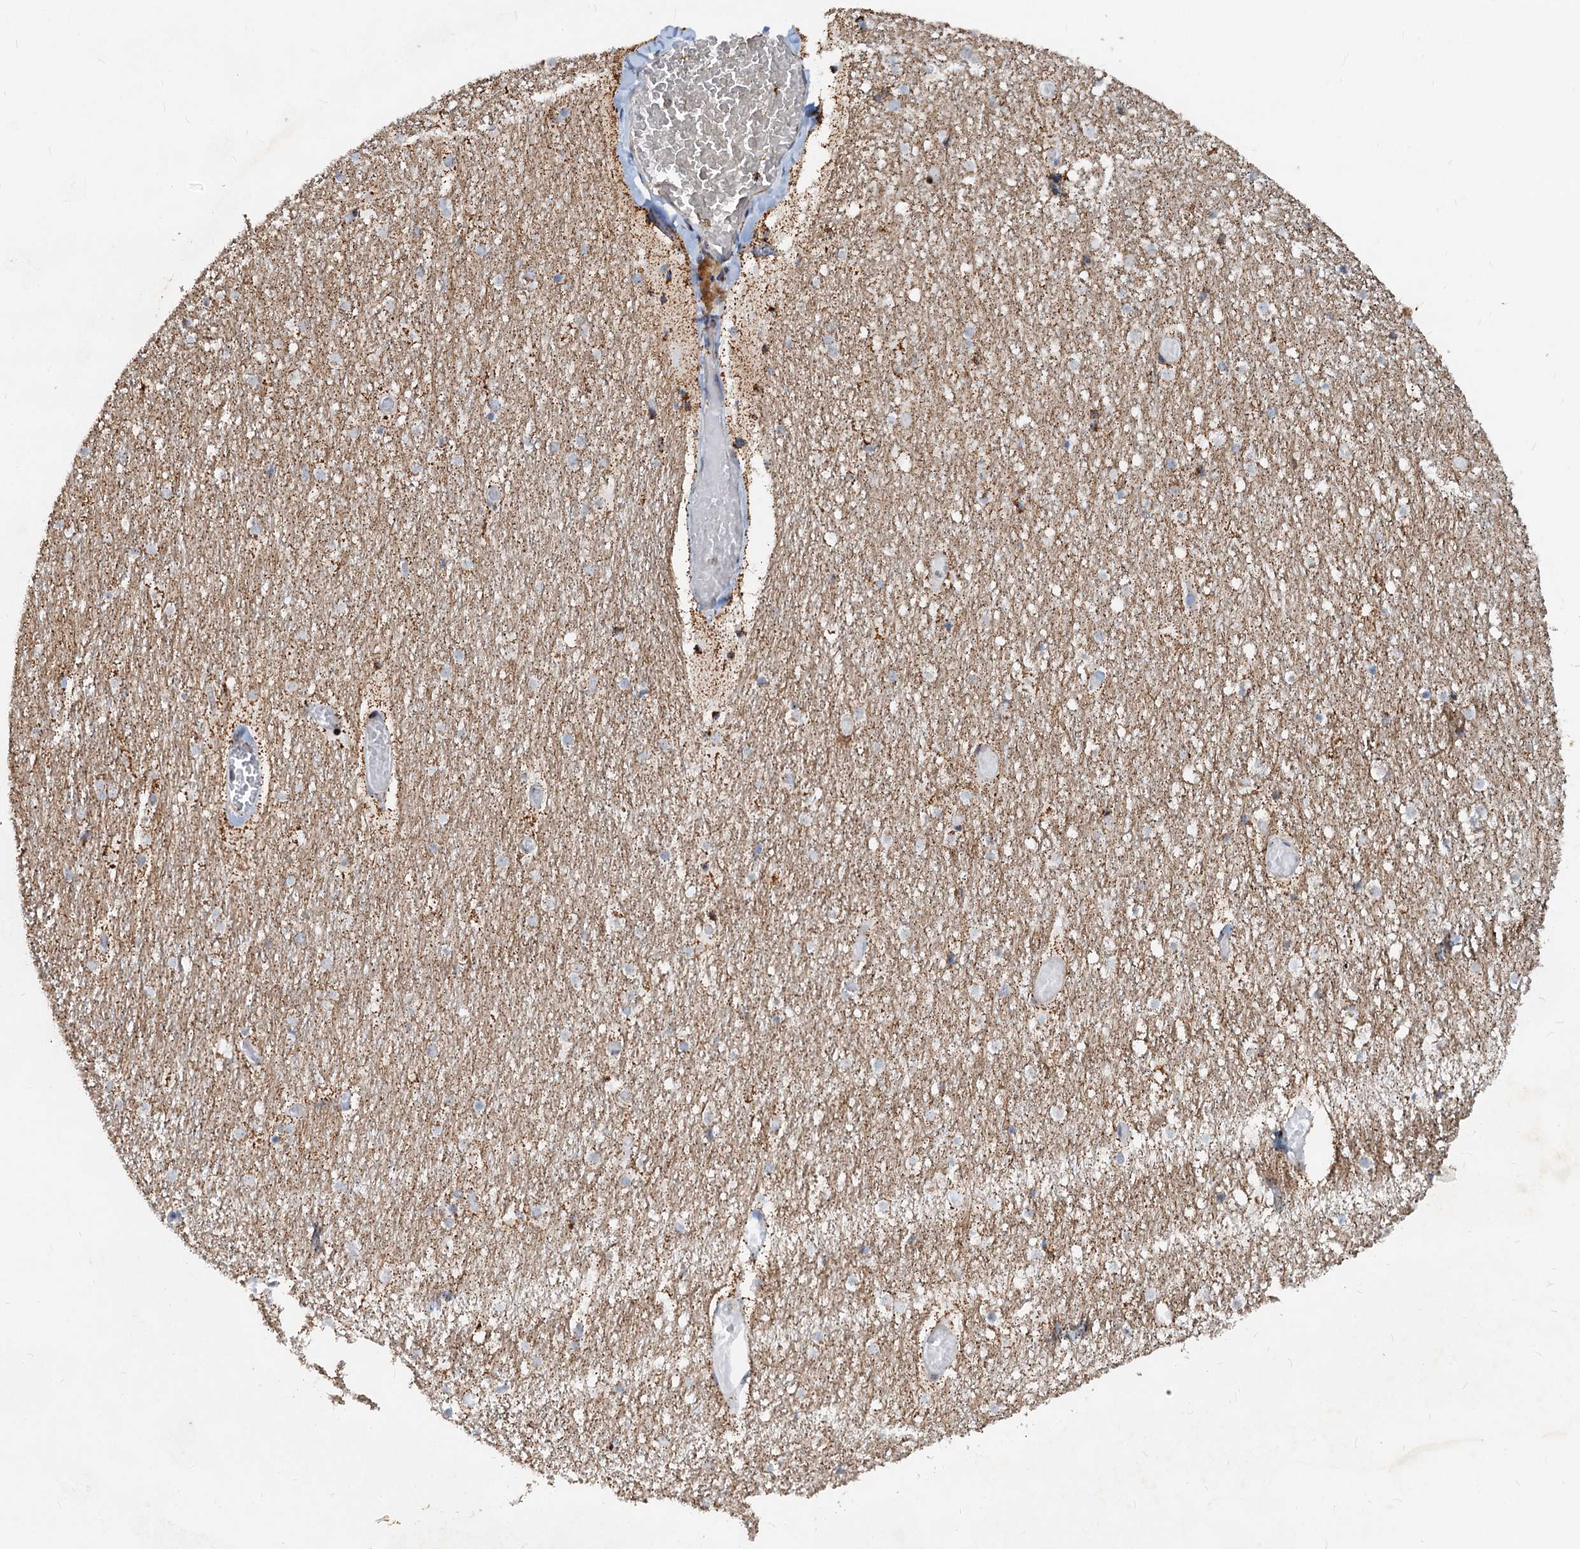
{"staining": {"intensity": "moderate", "quantity": ">75%", "location": "cytoplasmic/membranous"}, "tissue": "cerebellum", "cell_type": "Cells in granular layer", "image_type": "normal", "snomed": [{"axis": "morphology", "description": "Normal tissue, NOS"}, {"axis": "topography", "description": "Cerebellum"}], "caption": "Immunohistochemical staining of normal cerebellum displays moderate cytoplasmic/membranous protein expression in approximately >75% of cells in granular layer. Using DAB (3,3'-diaminobenzidine) (brown) and hematoxylin (blue) stains, captured at high magnification using brightfield microscopy.", "gene": "CEP68", "patient": {"sex": "female", "age": 28}}